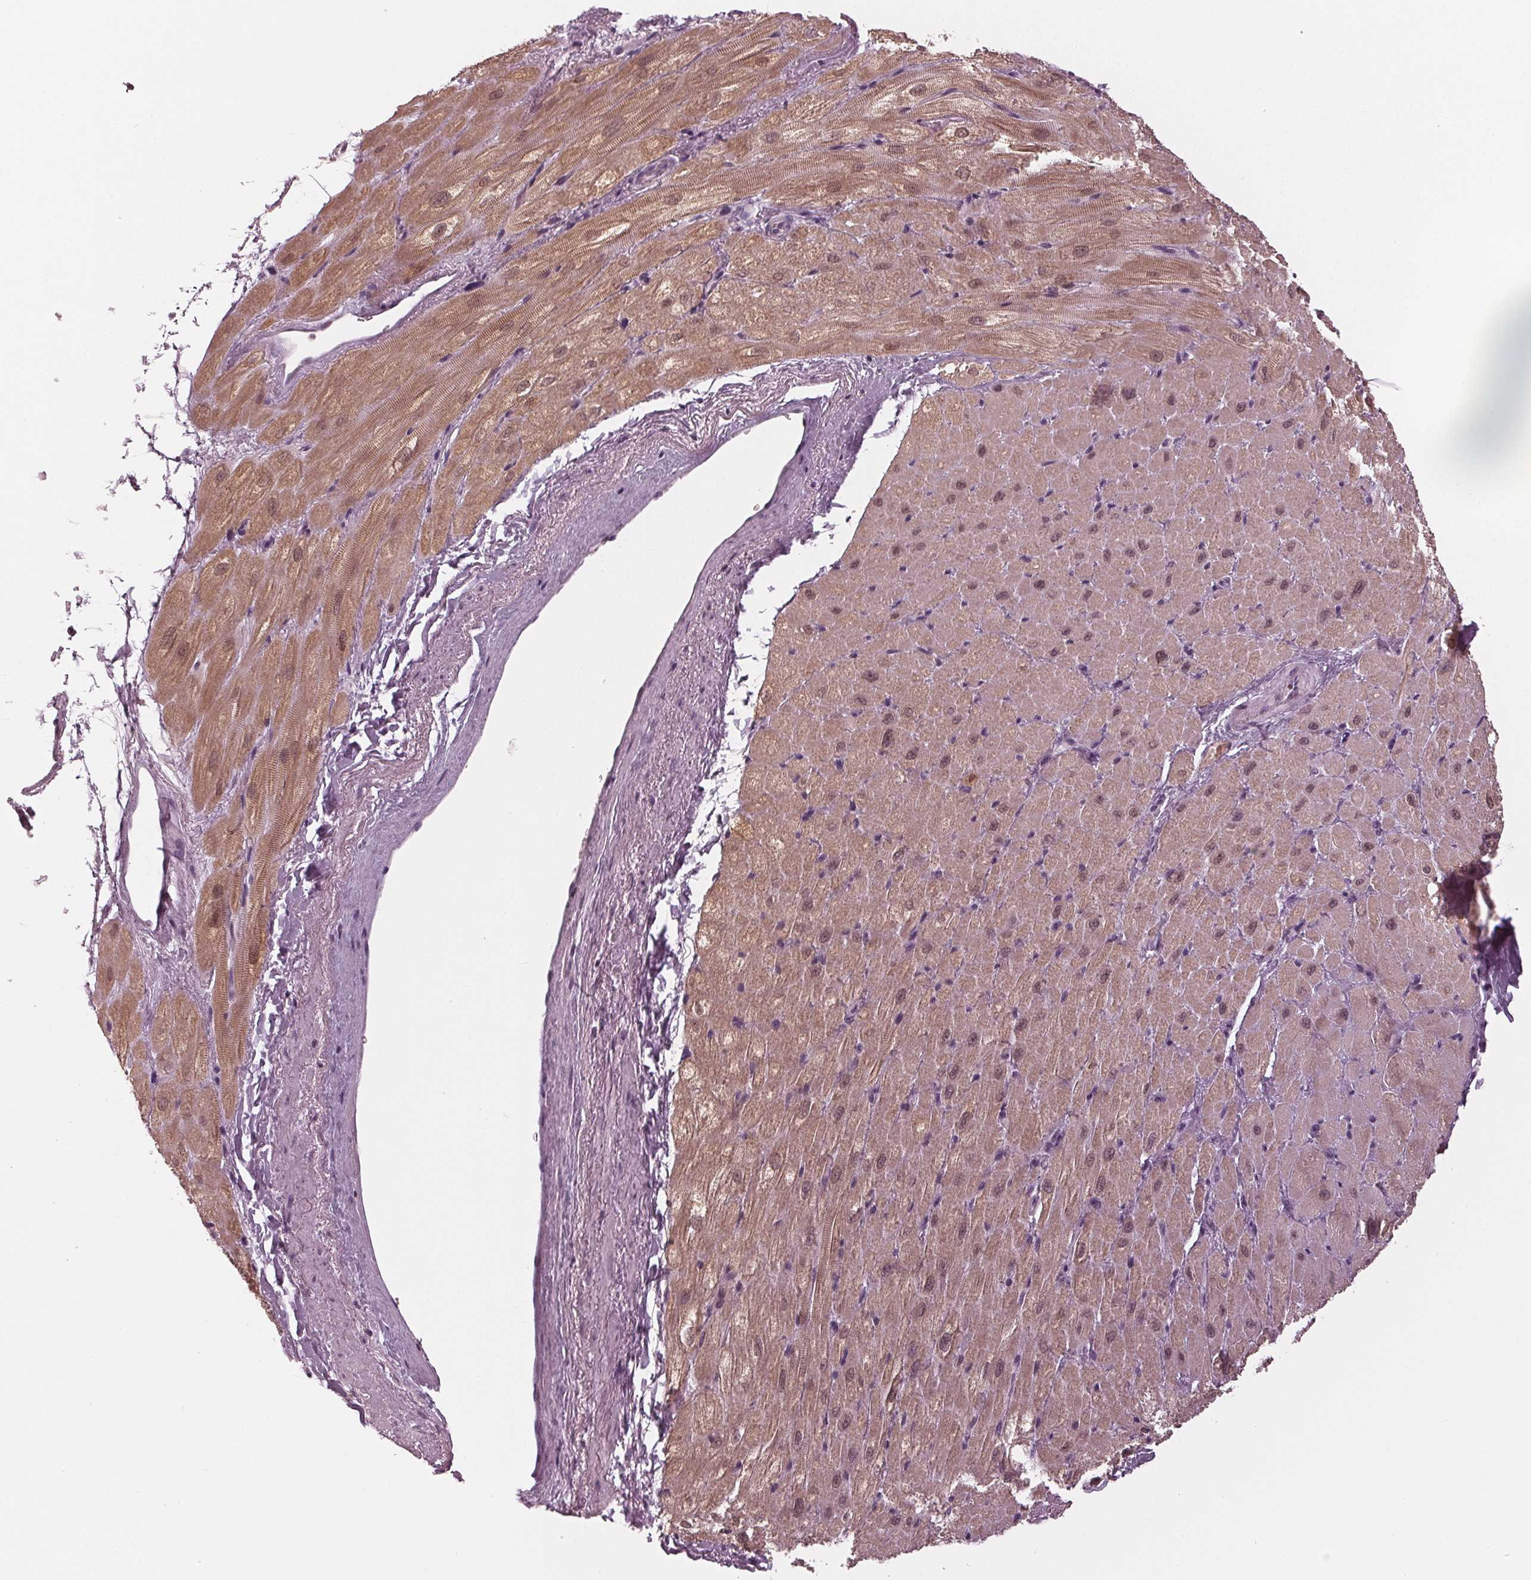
{"staining": {"intensity": "moderate", "quantity": ">75%", "location": "cytoplasmic/membranous,nuclear"}, "tissue": "heart muscle", "cell_type": "Cardiomyocytes", "image_type": "normal", "snomed": [{"axis": "morphology", "description": "Normal tissue, NOS"}, {"axis": "topography", "description": "Heart"}], "caption": "Moderate cytoplasmic/membranous,nuclear expression is appreciated in approximately >75% of cardiomyocytes in benign heart muscle. (IHC, brightfield microscopy, high magnification).", "gene": "ADPRHL1", "patient": {"sex": "male", "age": 62}}